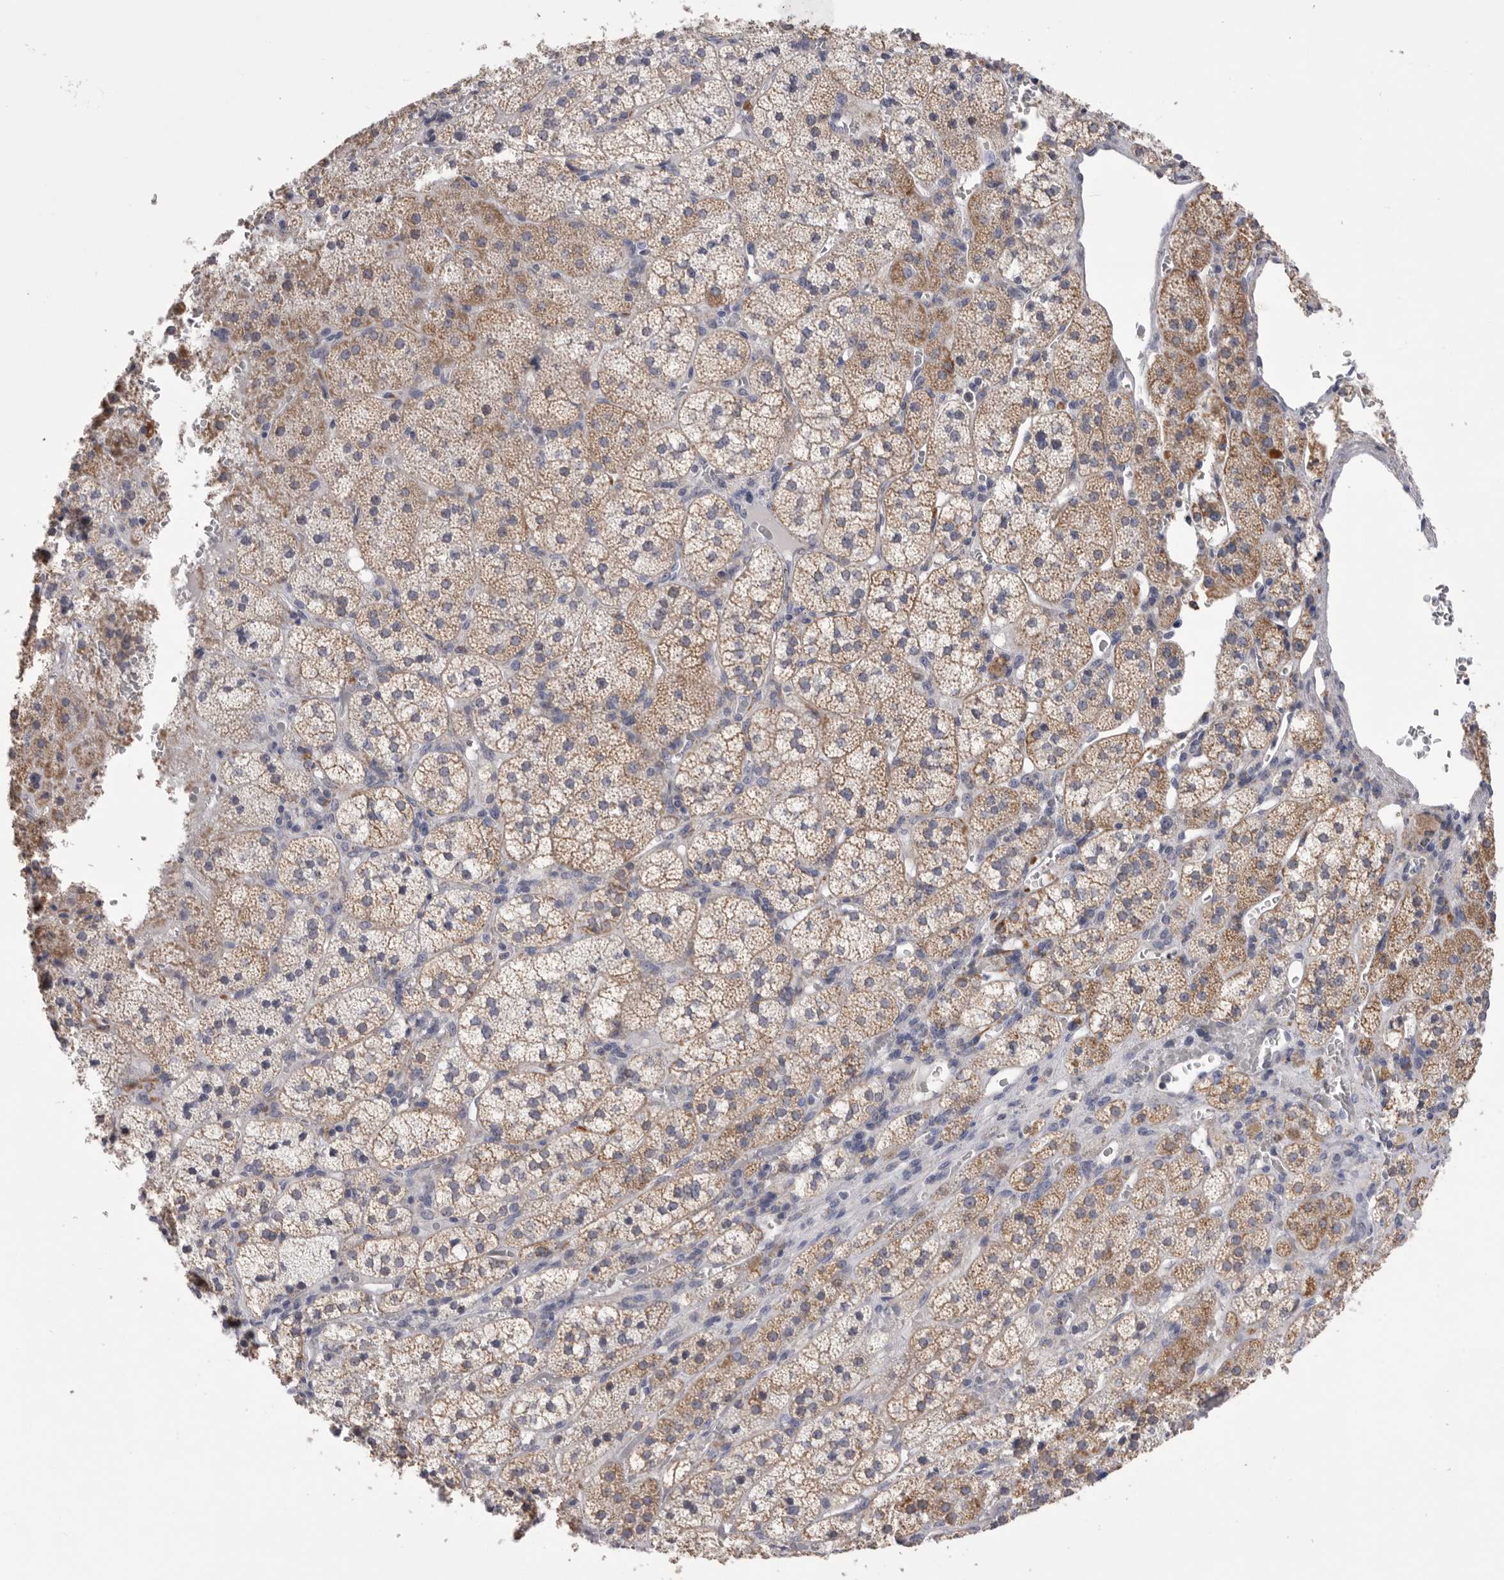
{"staining": {"intensity": "moderate", "quantity": "<25%", "location": "cytoplasmic/membranous"}, "tissue": "adrenal gland", "cell_type": "Glandular cells", "image_type": "normal", "snomed": [{"axis": "morphology", "description": "Normal tissue, NOS"}, {"axis": "topography", "description": "Adrenal gland"}], "caption": "Protein positivity by immunohistochemistry displays moderate cytoplasmic/membranous positivity in about <25% of glandular cells in benign adrenal gland. (Brightfield microscopy of DAB IHC at high magnification).", "gene": "VDAC3", "patient": {"sex": "female", "age": 44}}